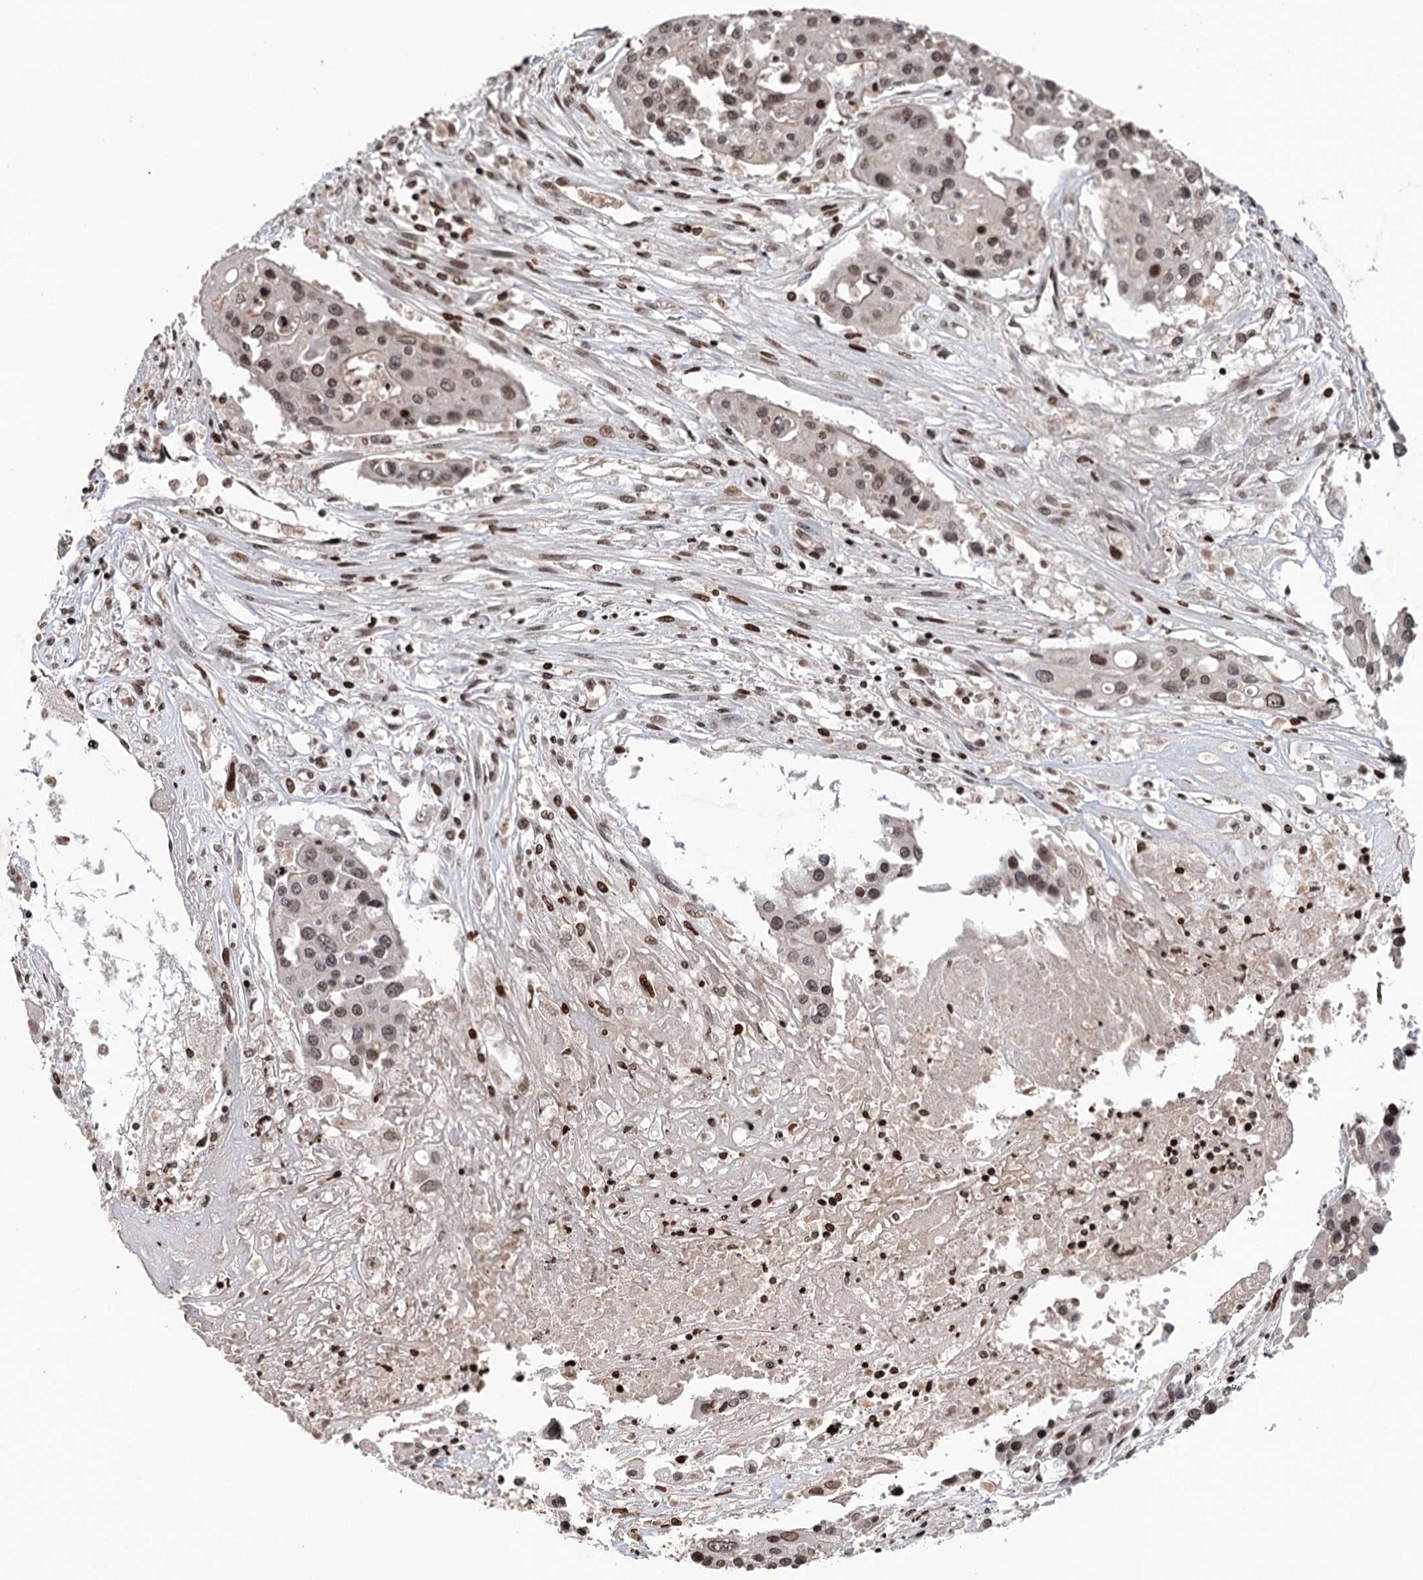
{"staining": {"intensity": "moderate", "quantity": ">75%", "location": "nuclear"}, "tissue": "colorectal cancer", "cell_type": "Tumor cells", "image_type": "cancer", "snomed": [{"axis": "morphology", "description": "Adenocarcinoma, NOS"}, {"axis": "topography", "description": "Colon"}], "caption": "Colorectal cancer (adenocarcinoma) tissue reveals moderate nuclear expression in approximately >75% of tumor cells", "gene": "CCDC77", "patient": {"sex": "male", "age": 77}}